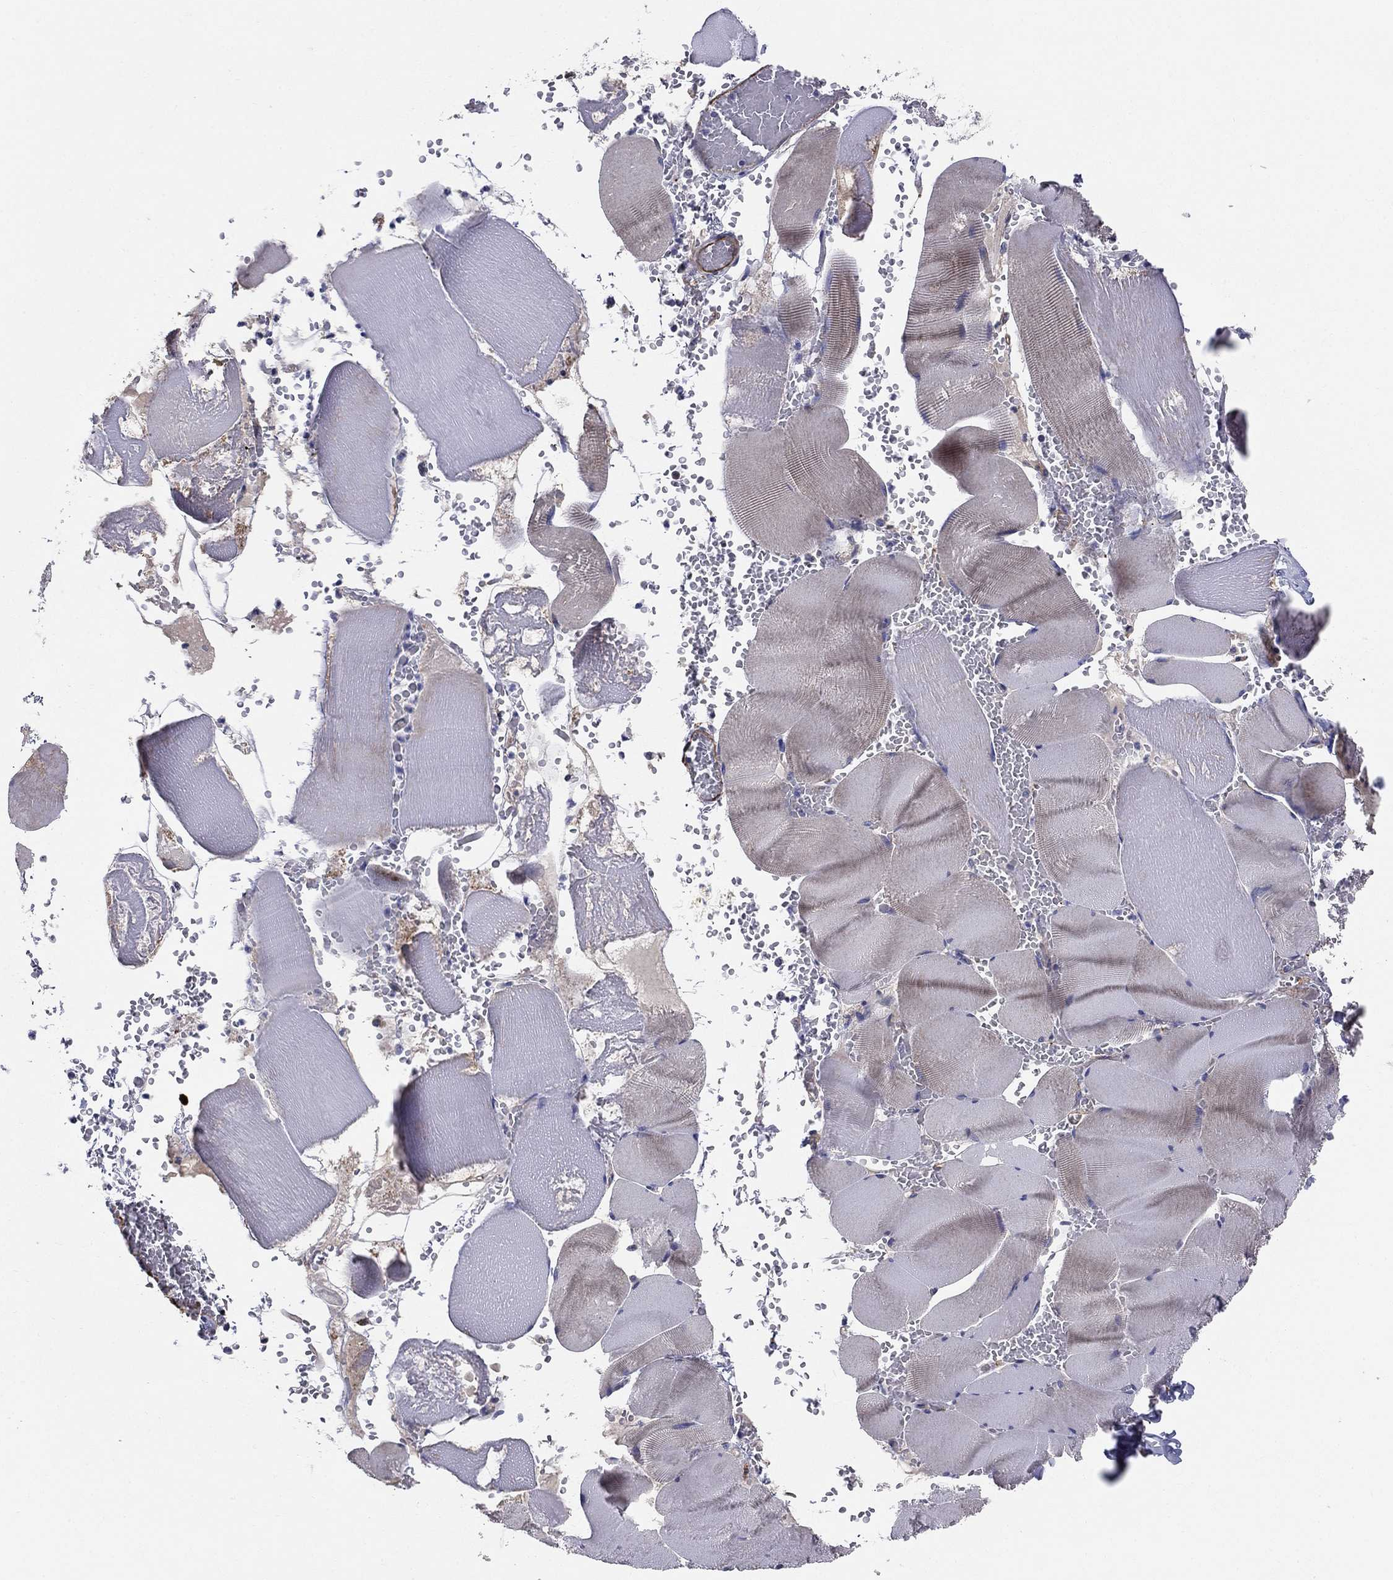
{"staining": {"intensity": "negative", "quantity": "none", "location": "none"}, "tissue": "skeletal muscle", "cell_type": "Myocytes", "image_type": "normal", "snomed": [{"axis": "morphology", "description": "Normal tissue, NOS"}, {"axis": "topography", "description": "Skeletal muscle"}], "caption": "This is an IHC micrograph of unremarkable skeletal muscle. There is no staining in myocytes.", "gene": "EMP2", "patient": {"sex": "male", "age": 56}}